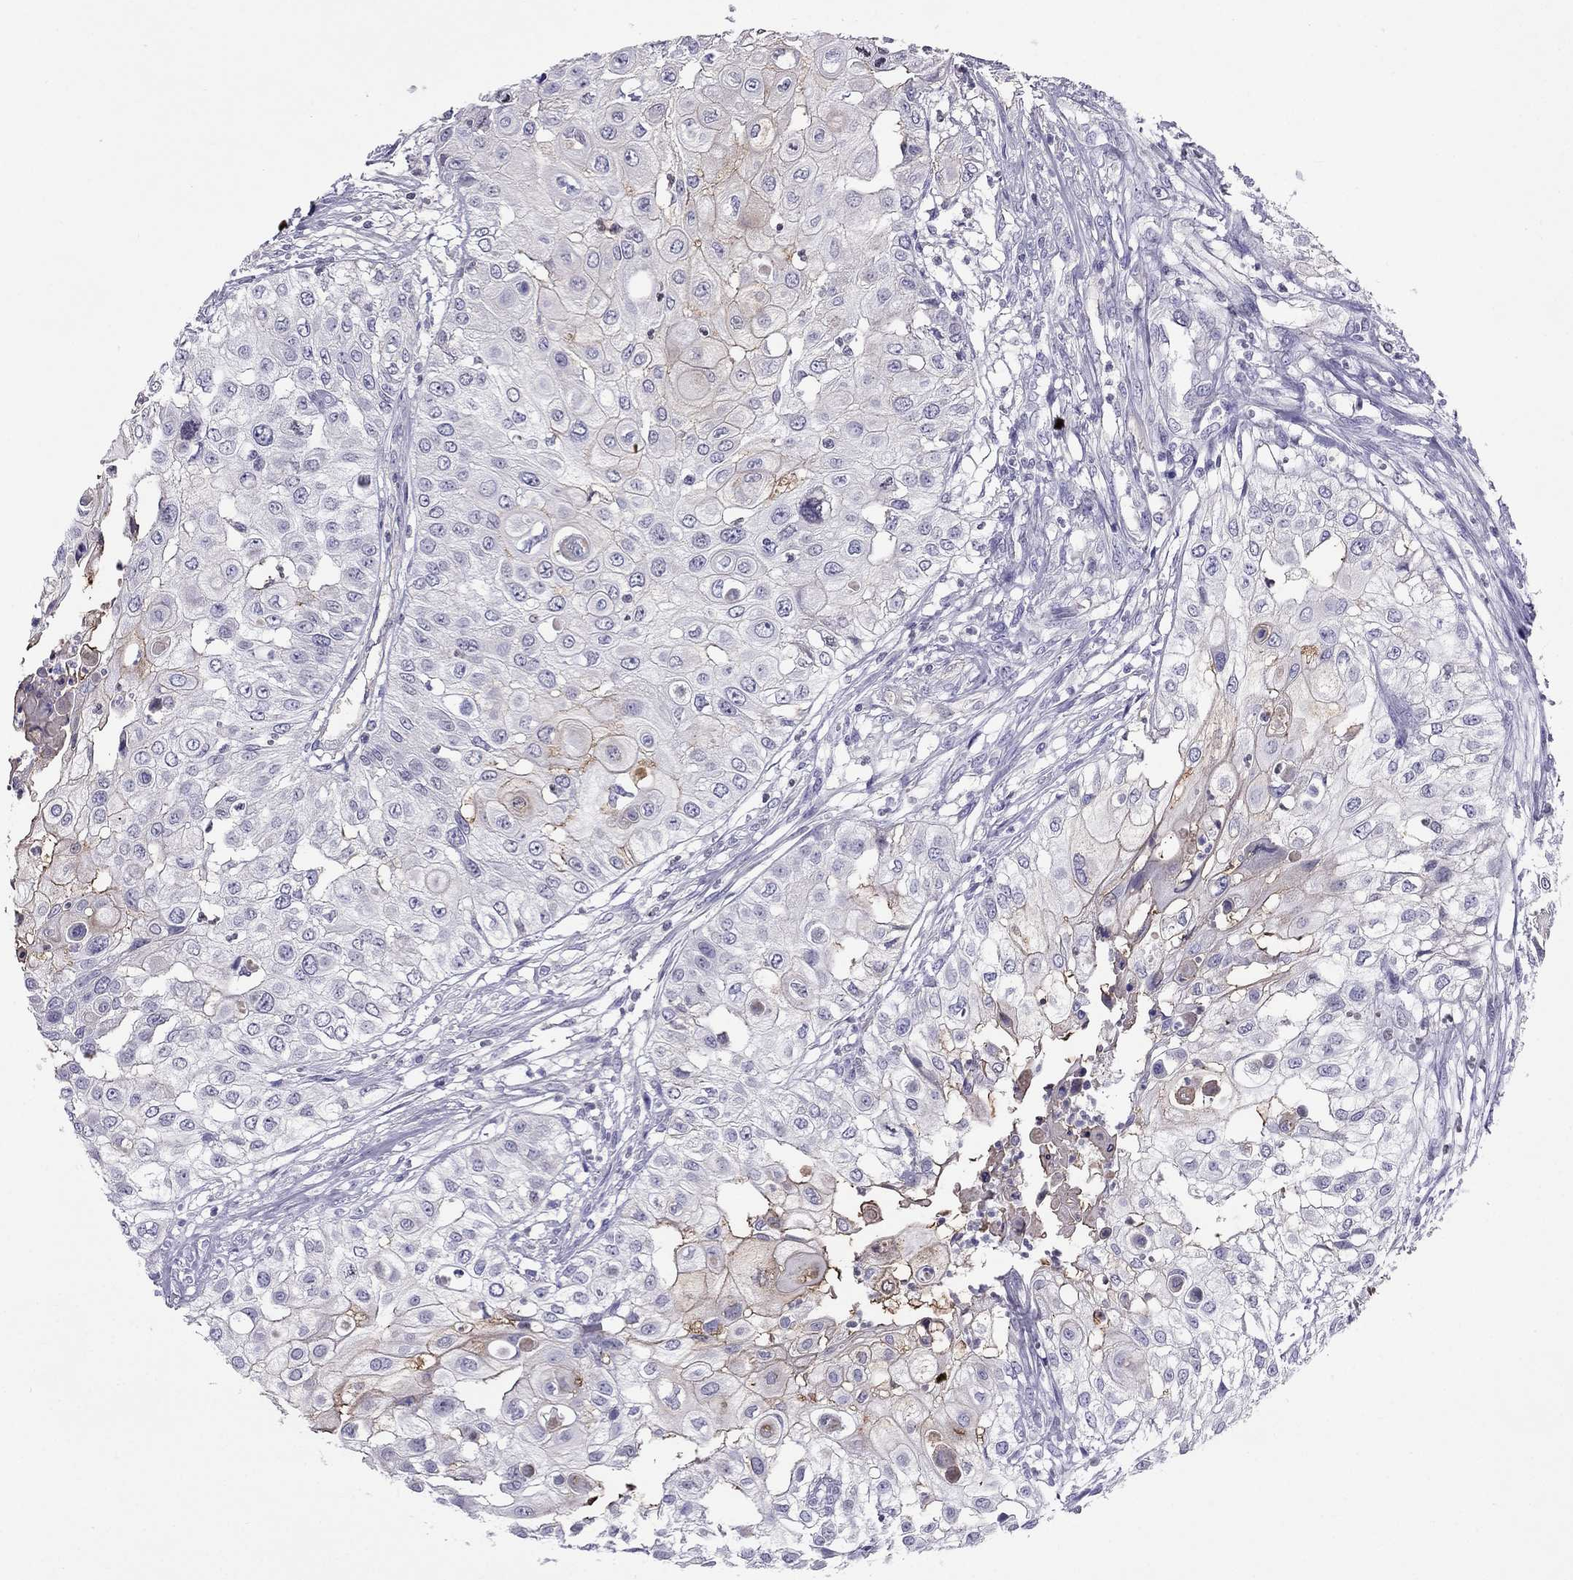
{"staining": {"intensity": "moderate", "quantity": "25%-75%", "location": "cytoplasmic/membranous"}, "tissue": "urothelial cancer", "cell_type": "Tumor cells", "image_type": "cancer", "snomed": [{"axis": "morphology", "description": "Urothelial carcinoma, High grade"}, {"axis": "topography", "description": "Urinary bladder"}], "caption": "Moderate cytoplasmic/membranous staining for a protein is seen in about 25%-75% of tumor cells of urothelial carcinoma (high-grade) using immunohistochemistry (IHC).", "gene": "TBC1D21", "patient": {"sex": "female", "age": 79}}